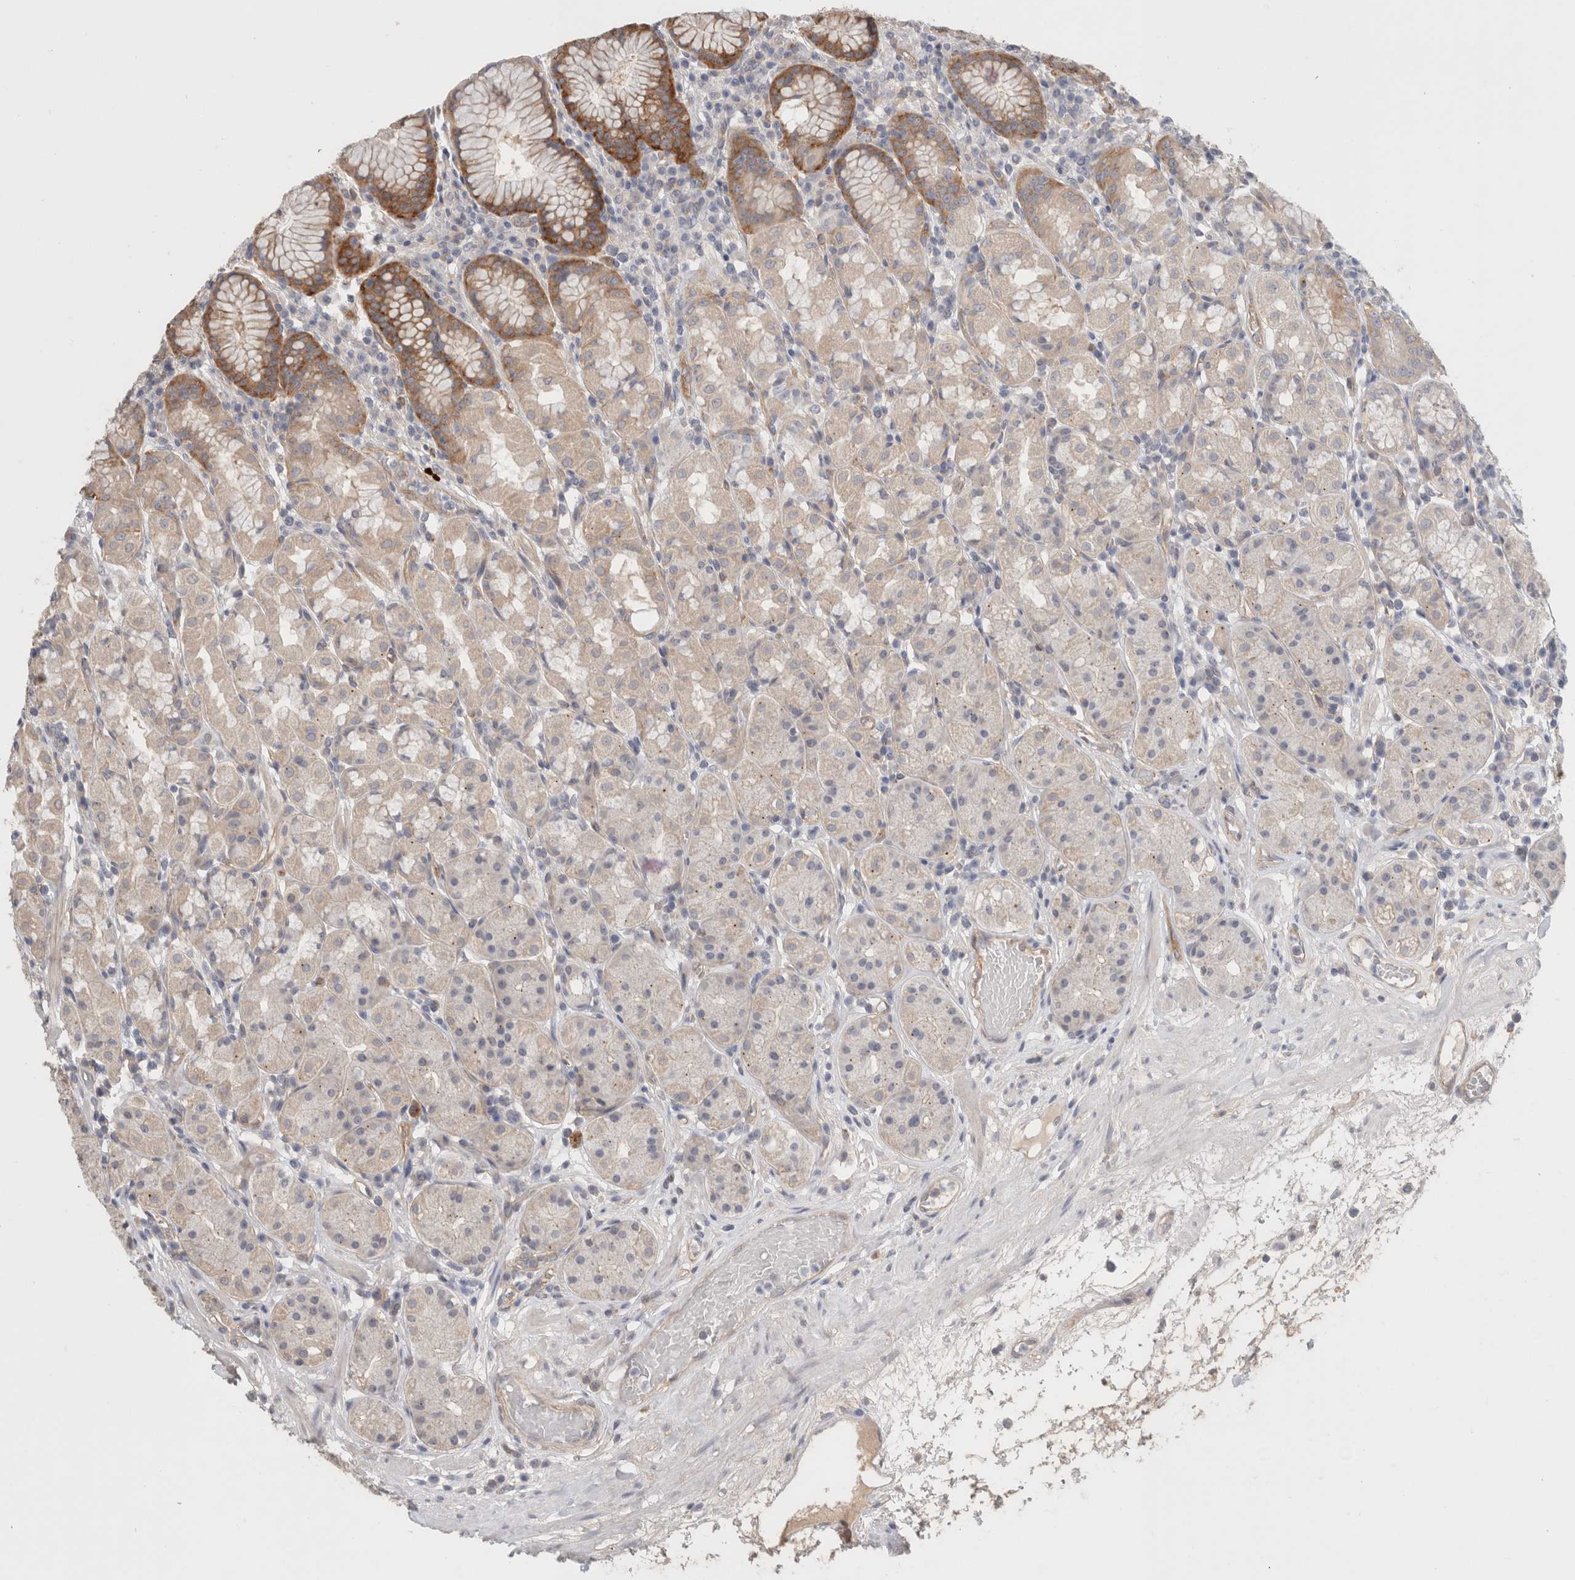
{"staining": {"intensity": "moderate", "quantity": ">75%", "location": "cytoplasmic/membranous"}, "tissue": "stomach", "cell_type": "Glandular cells", "image_type": "normal", "snomed": [{"axis": "morphology", "description": "Normal tissue, NOS"}, {"axis": "topography", "description": "Stomach, lower"}], "caption": "This micrograph exhibits immunohistochemistry (IHC) staining of benign stomach, with medium moderate cytoplasmic/membranous positivity in about >75% of glandular cells.", "gene": "RASAL2", "patient": {"sex": "female", "age": 56}}